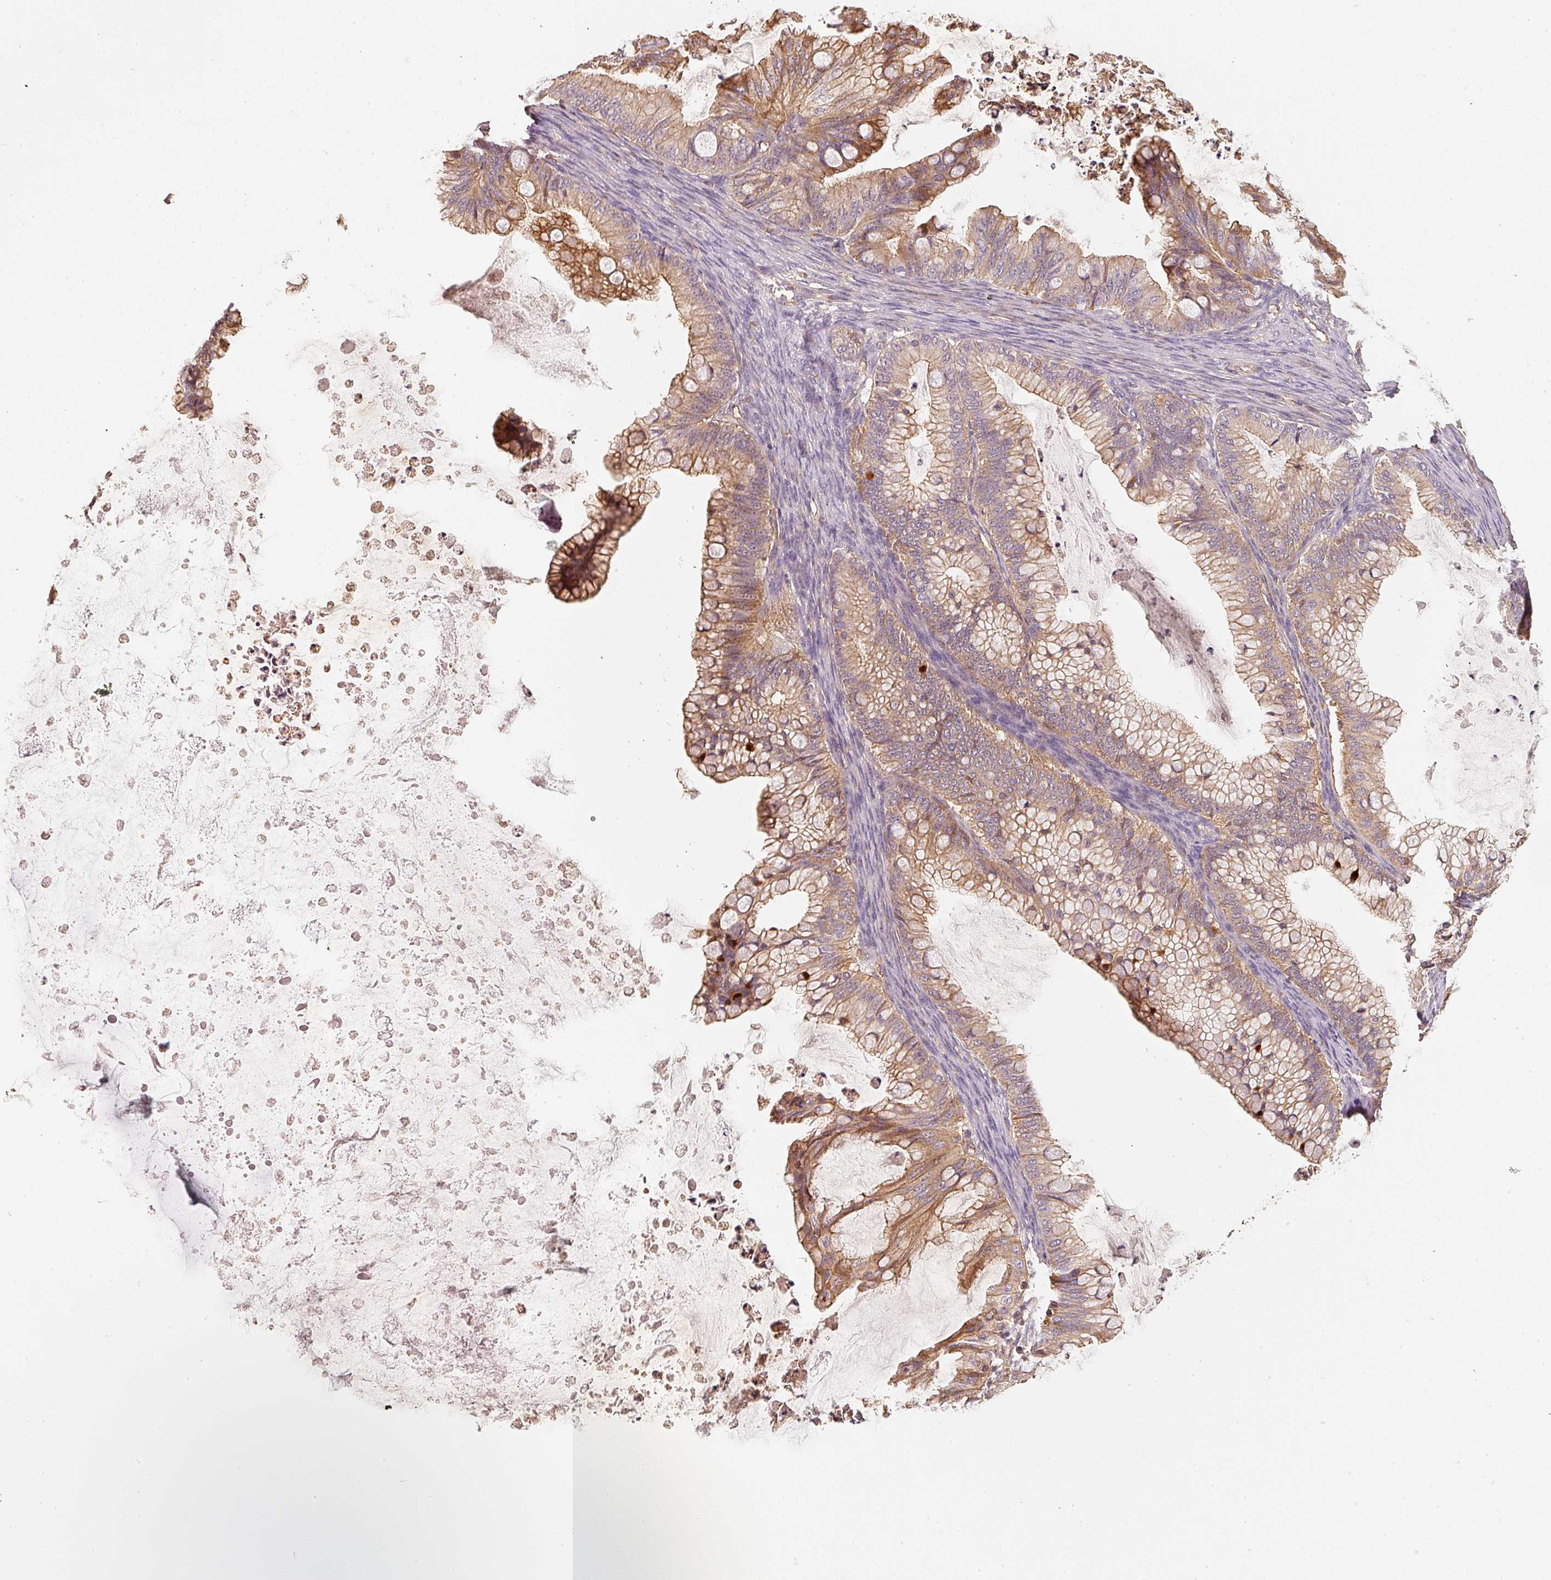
{"staining": {"intensity": "moderate", "quantity": ">75%", "location": "cytoplasmic/membranous"}, "tissue": "ovarian cancer", "cell_type": "Tumor cells", "image_type": "cancer", "snomed": [{"axis": "morphology", "description": "Cystadenocarcinoma, mucinous, NOS"}, {"axis": "topography", "description": "Ovary"}], "caption": "Tumor cells reveal medium levels of moderate cytoplasmic/membranous expression in approximately >75% of cells in ovarian cancer (mucinous cystadenocarcinoma). (brown staining indicates protein expression, while blue staining denotes nuclei).", "gene": "CEP95", "patient": {"sex": "female", "age": 35}}